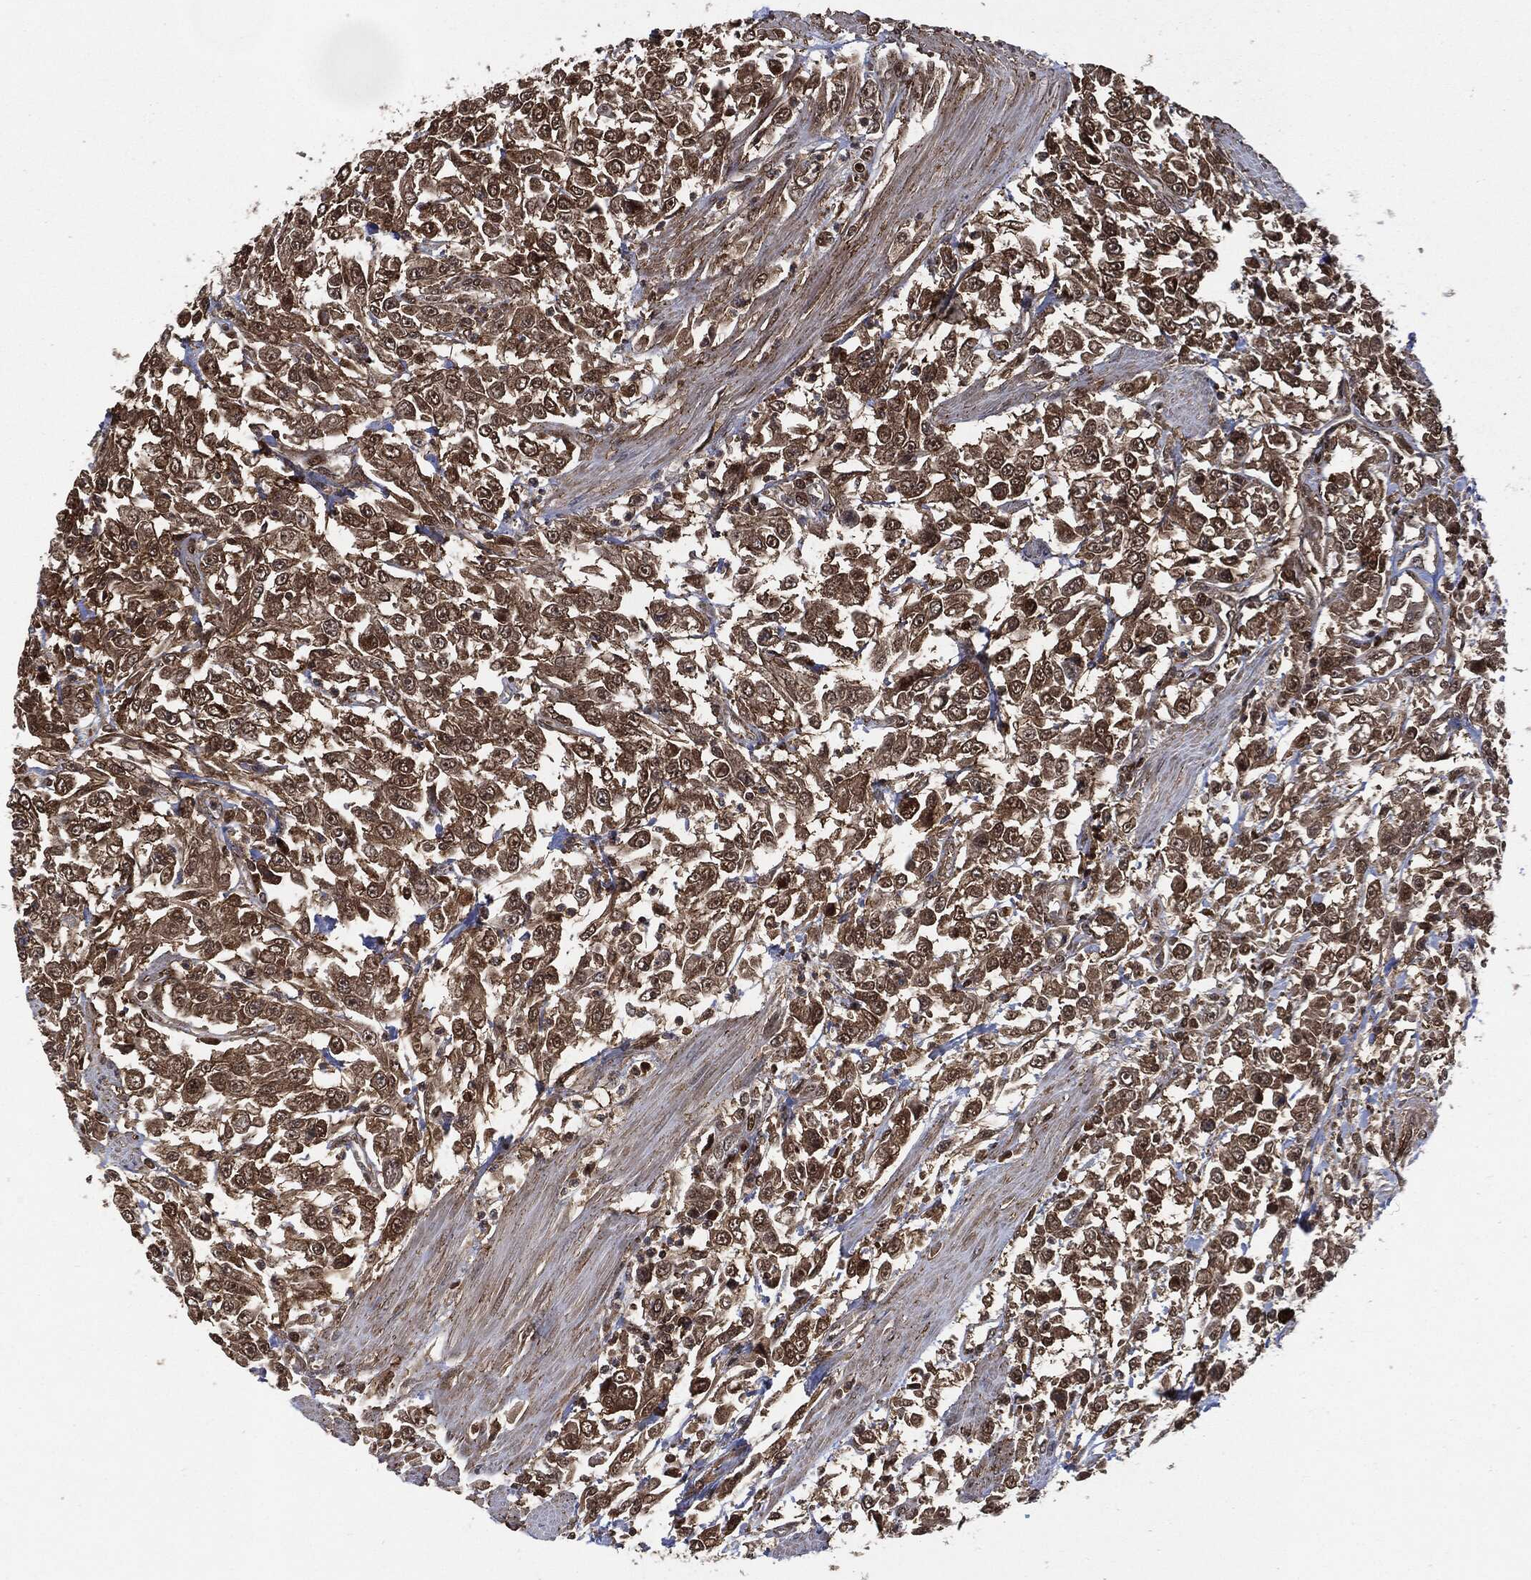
{"staining": {"intensity": "moderate", "quantity": ">75%", "location": "cytoplasmic/membranous,nuclear"}, "tissue": "urothelial cancer", "cell_type": "Tumor cells", "image_type": "cancer", "snomed": [{"axis": "morphology", "description": "Urothelial carcinoma, High grade"}, {"axis": "topography", "description": "Urinary bladder"}], "caption": "IHC image of urothelial cancer stained for a protein (brown), which reveals medium levels of moderate cytoplasmic/membranous and nuclear positivity in about >75% of tumor cells.", "gene": "CUTA", "patient": {"sex": "male", "age": 46}}